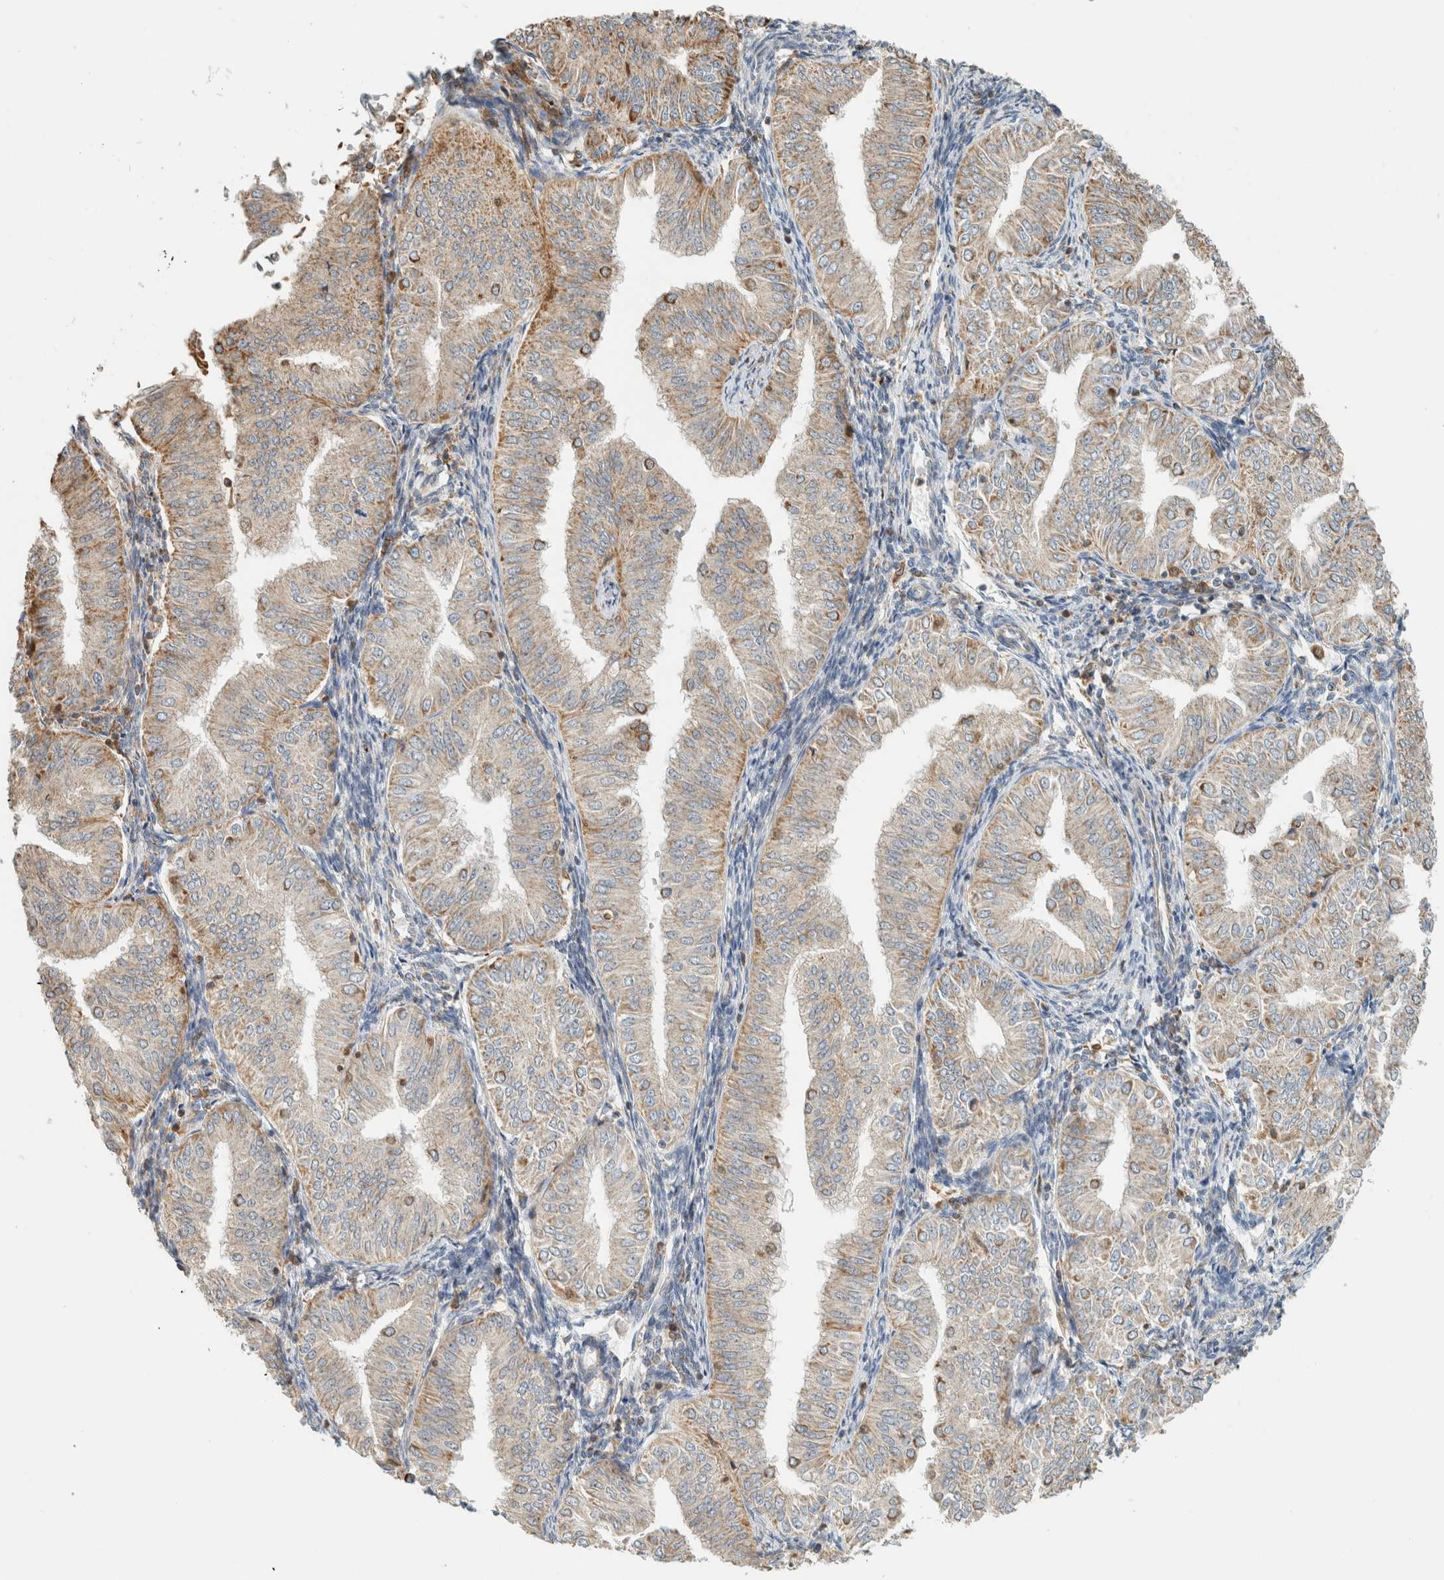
{"staining": {"intensity": "weak", "quantity": ">75%", "location": "cytoplasmic/membranous"}, "tissue": "endometrial cancer", "cell_type": "Tumor cells", "image_type": "cancer", "snomed": [{"axis": "morphology", "description": "Normal tissue, NOS"}, {"axis": "morphology", "description": "Adenocarcinoma, NOS"}, {"axis": "topography", "description": "Endometrium"}], "caption": "Immunohistochemical staining of endometrial cancer (adenocarcinoma) reveals low levels of weak cytoplasmic/membranous protein positivity in approximately >75% of tumor cells.", "gene": "CAPG", "patient": {"sex": "female", "age": 53}}